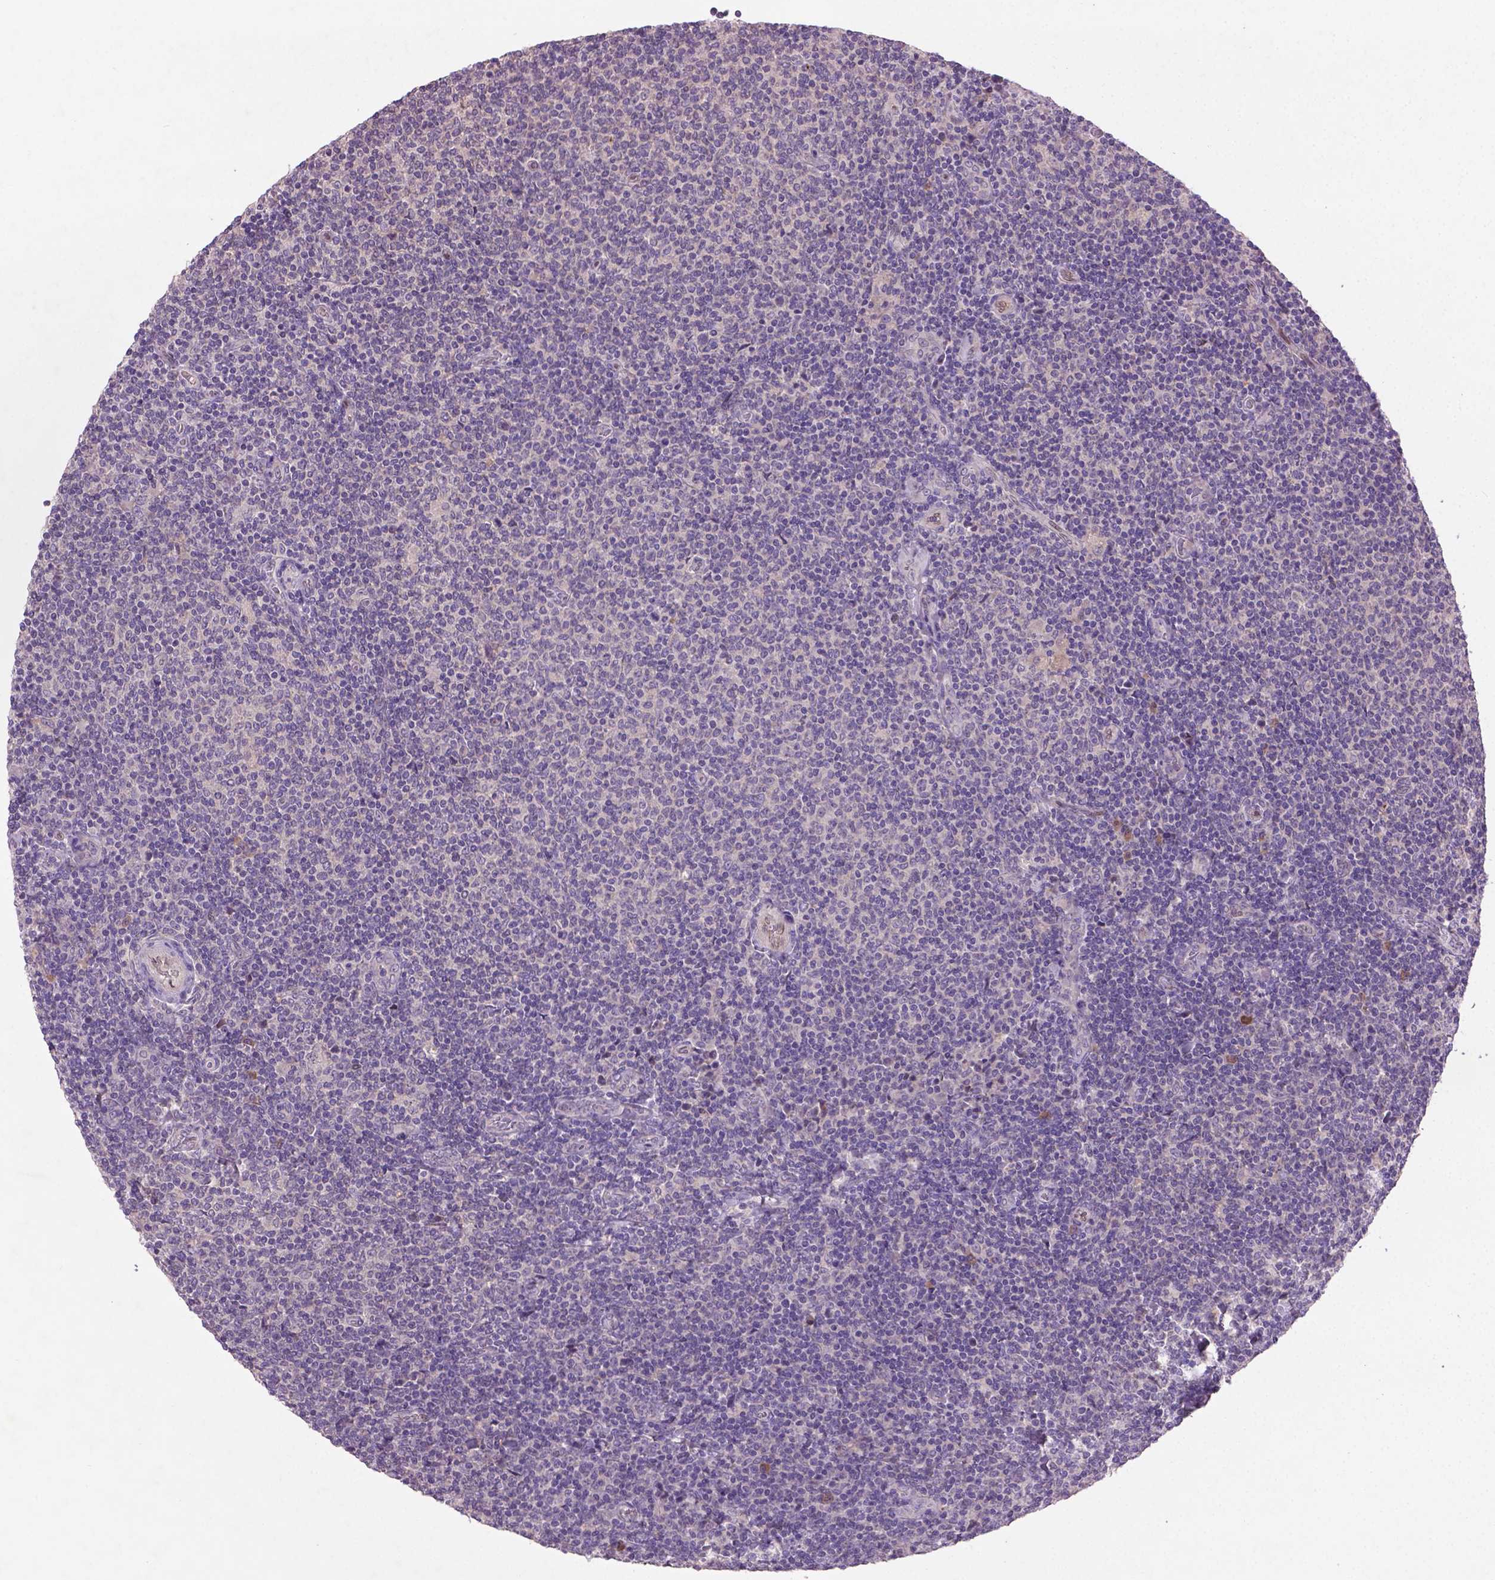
{"staining": {"intensity": "negative", "quantity": "none", "location": "none"}, "tissue": "lymphoma", "cell_type": "Tumor cells", "image_type": "cancer", "snomed": [{"axis": "morphology", "description": "Malignant lymphoma, non-Hodgkin's type, Low grade"}, {"axis": "topography", "description": "Lymph node"}], "caption": "IHC micrograph of lymphoma stained for a protein (brown), which demonstrates no positivity in tumor cells.", "gene": "SOX17", "patient": {"sex": "male", "age": 52}}